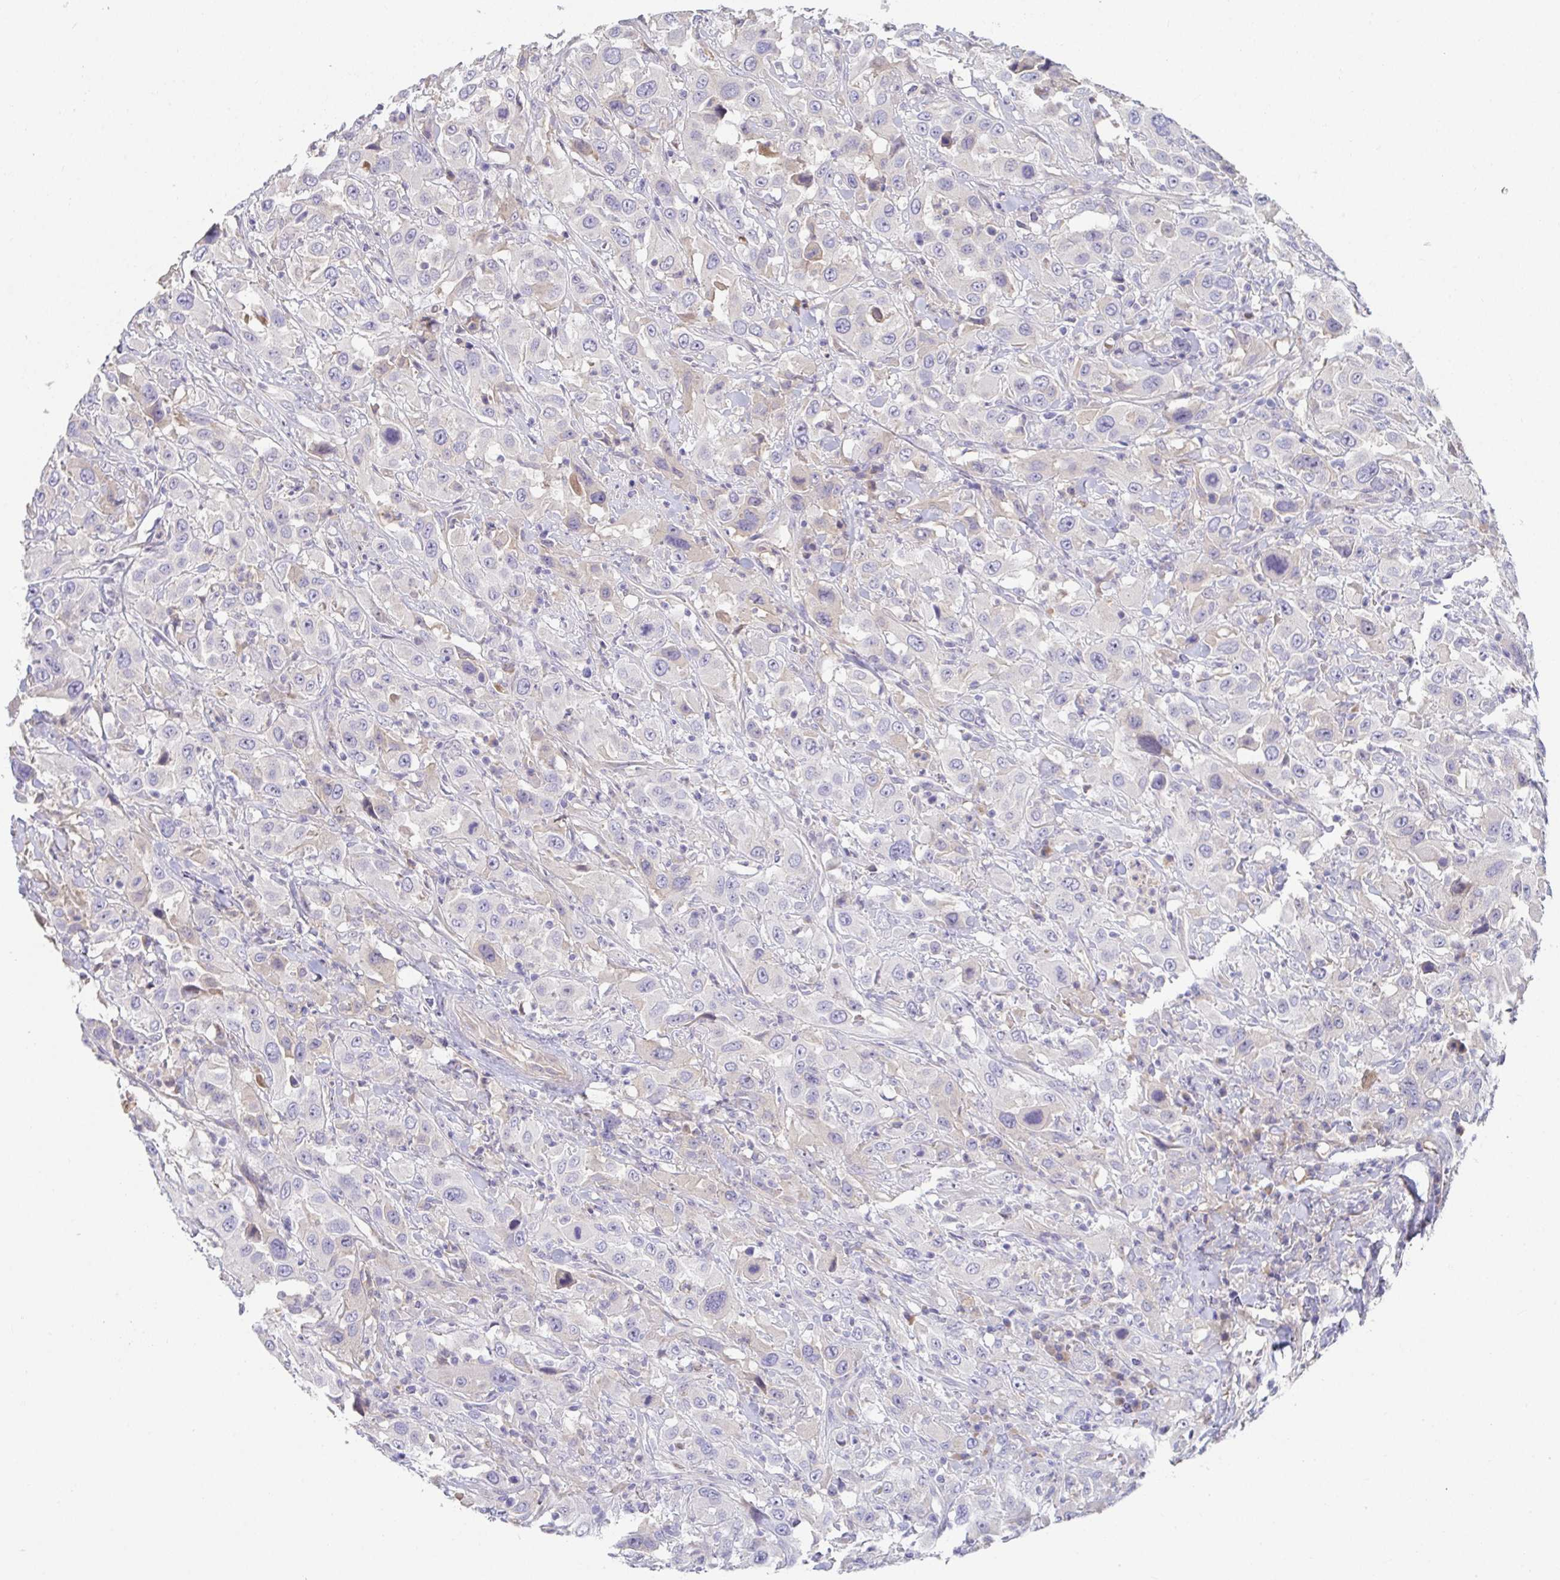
{"staining": {"intensity": "negative", "quantity": "none", "location": "none"}, "tissue": "urothelial cancer", "cell_type": "Tumor cells", "image_type": "cancer", "snomed": [{"axis": "morphology", "description": "Urothelial carcinoma, High grade"}, {"axis": "topography", "description": "Urinary bladder"}], "caption": "IHC of human urothelial cancer exhibits no positivity in tumor cells.", "gene": "ANO5", "patient": {"sex": "male", "age": 61}}